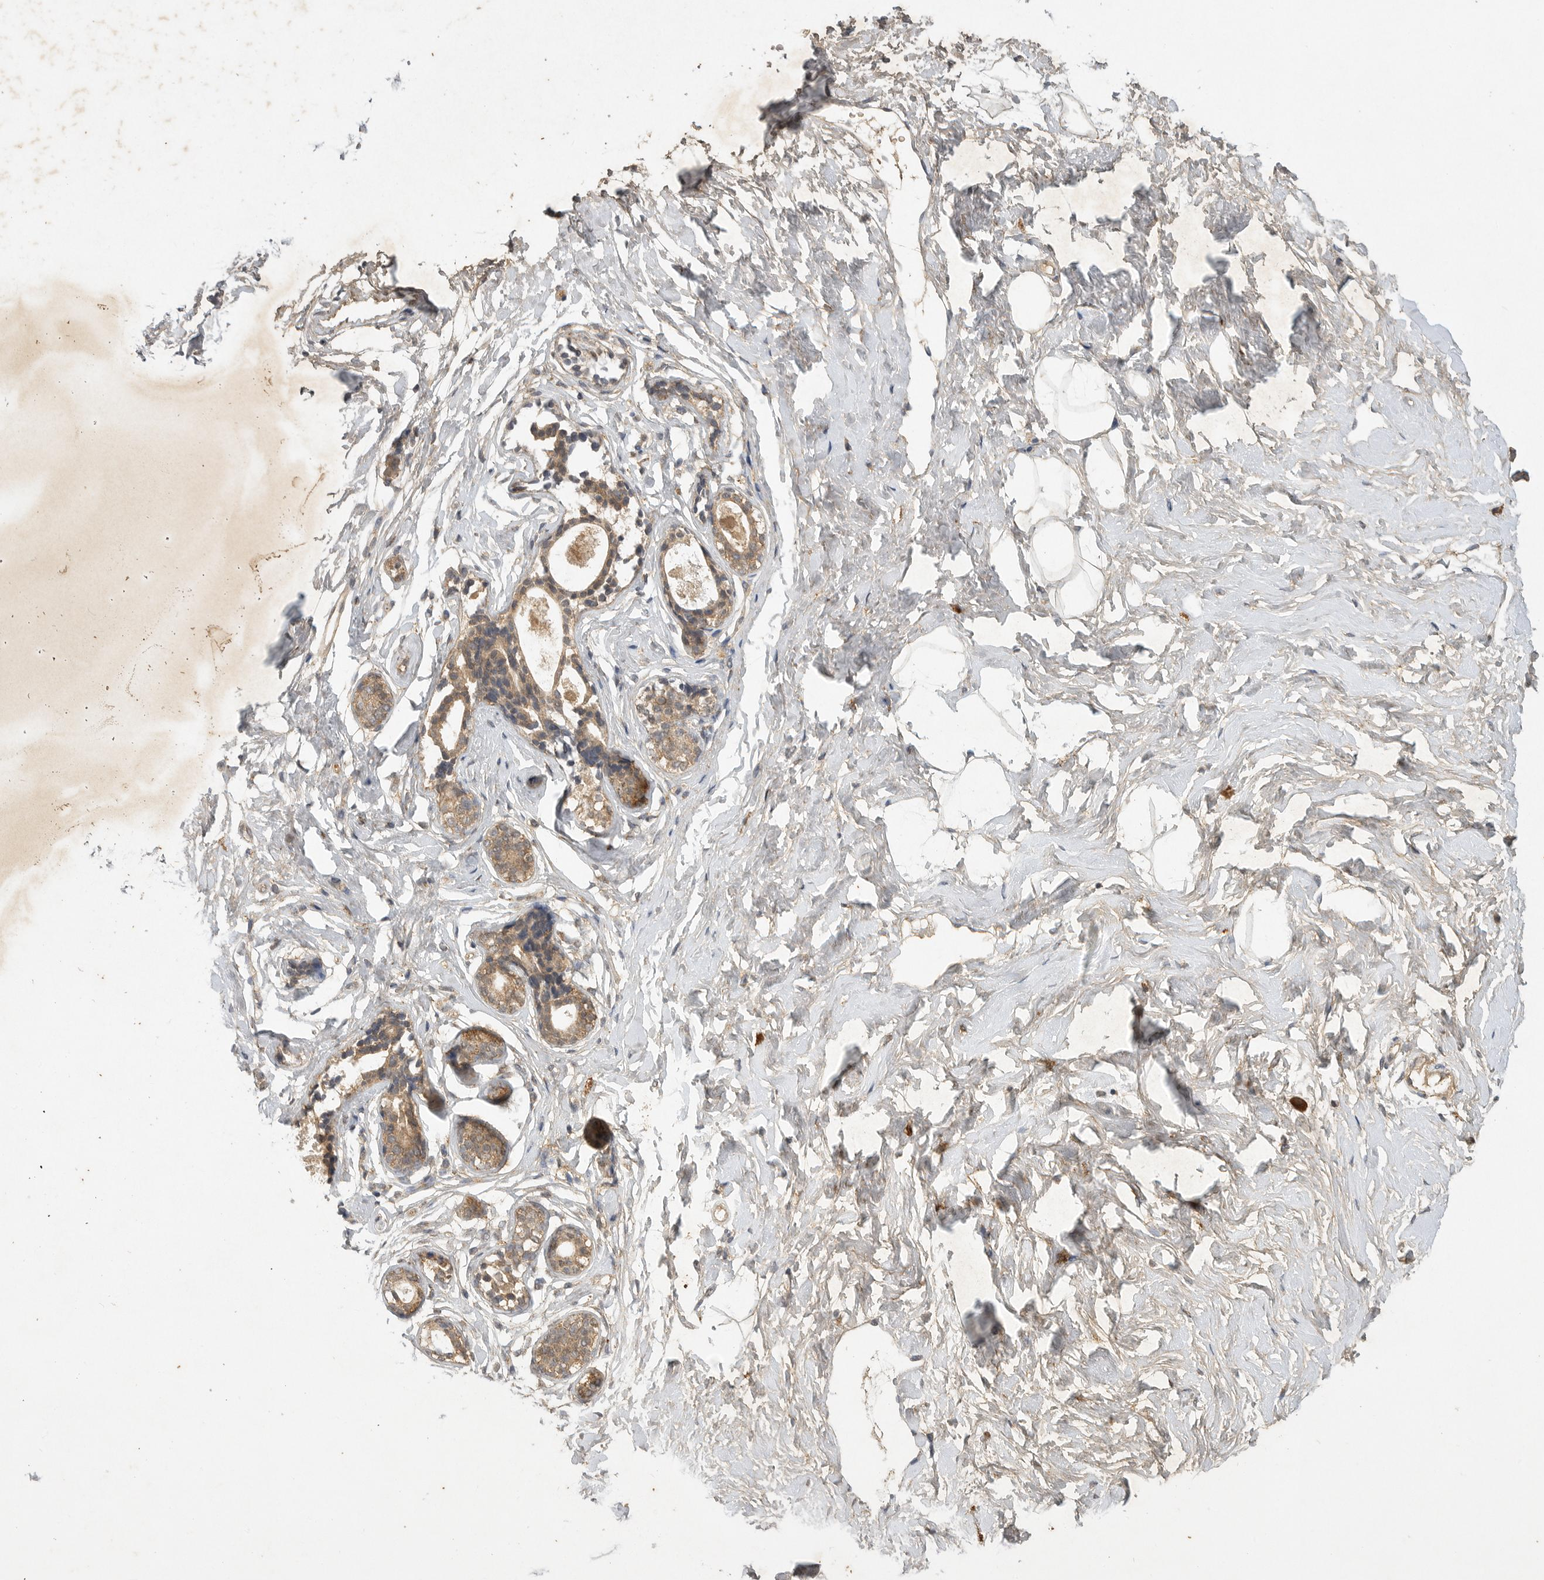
{"staining": {"intensity": "moderate", "quantity": ">75%", "location": "cytoplasmic/membranous,nuclear"}, "tissue": "breast", "cell_type": "Adipocytes", "image_type": "normal", "snomed": [{"axis": "morphology", "description": "Normal tissue, NOS"}, {"axis": "morphology", "description": "Adenoma, NOS"}, {"axis": "topography", "description": "Breast"}], "caption": "Protein staining of normal breast exhibits moderate cytoplasmic/membranous,nuclear expression in about >75% of adipocytes. The staining was performed using DAB (3,3'-diaminobenzidine), with brown indicating positive protein expression. Nuclei are stained blue with hematoxylin.", "gene": "ICOSLG", "patient": {"sex": "female", "age": 23}}